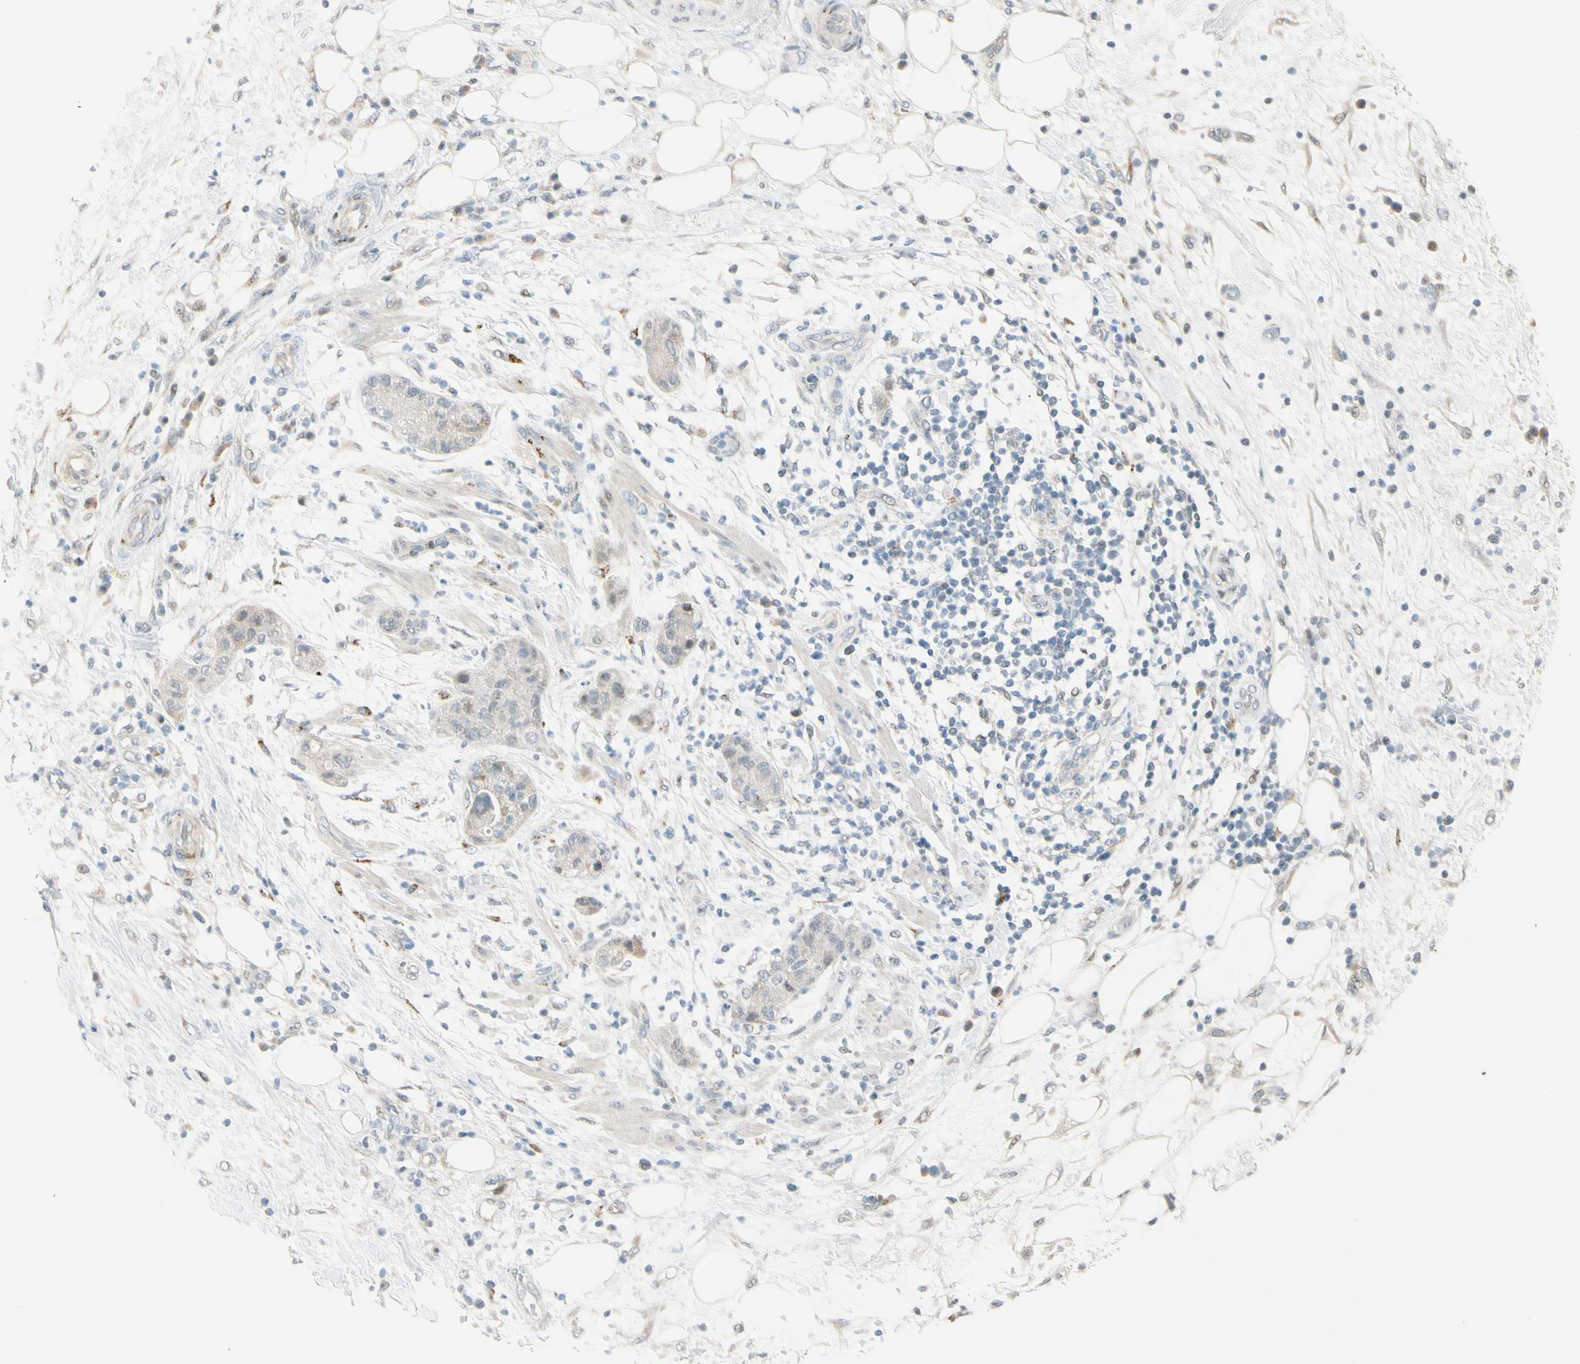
{"staining": {"intensity": "negative", "quantity": "none", "location": "none"}, "tissue": "pancreatic cancer", "cell_type": "Tumor cells", "image_type": "cancer", "snomed": [{"axis": "morphology", "description": "Adenocarcinoma, NOS"}, {"axis": "topography", "description": "Pancreas"}], "caption": "There is no significant positivity in tumor cells of pancreatic cancer.", "gene": "B4GALNT1", "patient": {"sex": "female", "age": 78}}